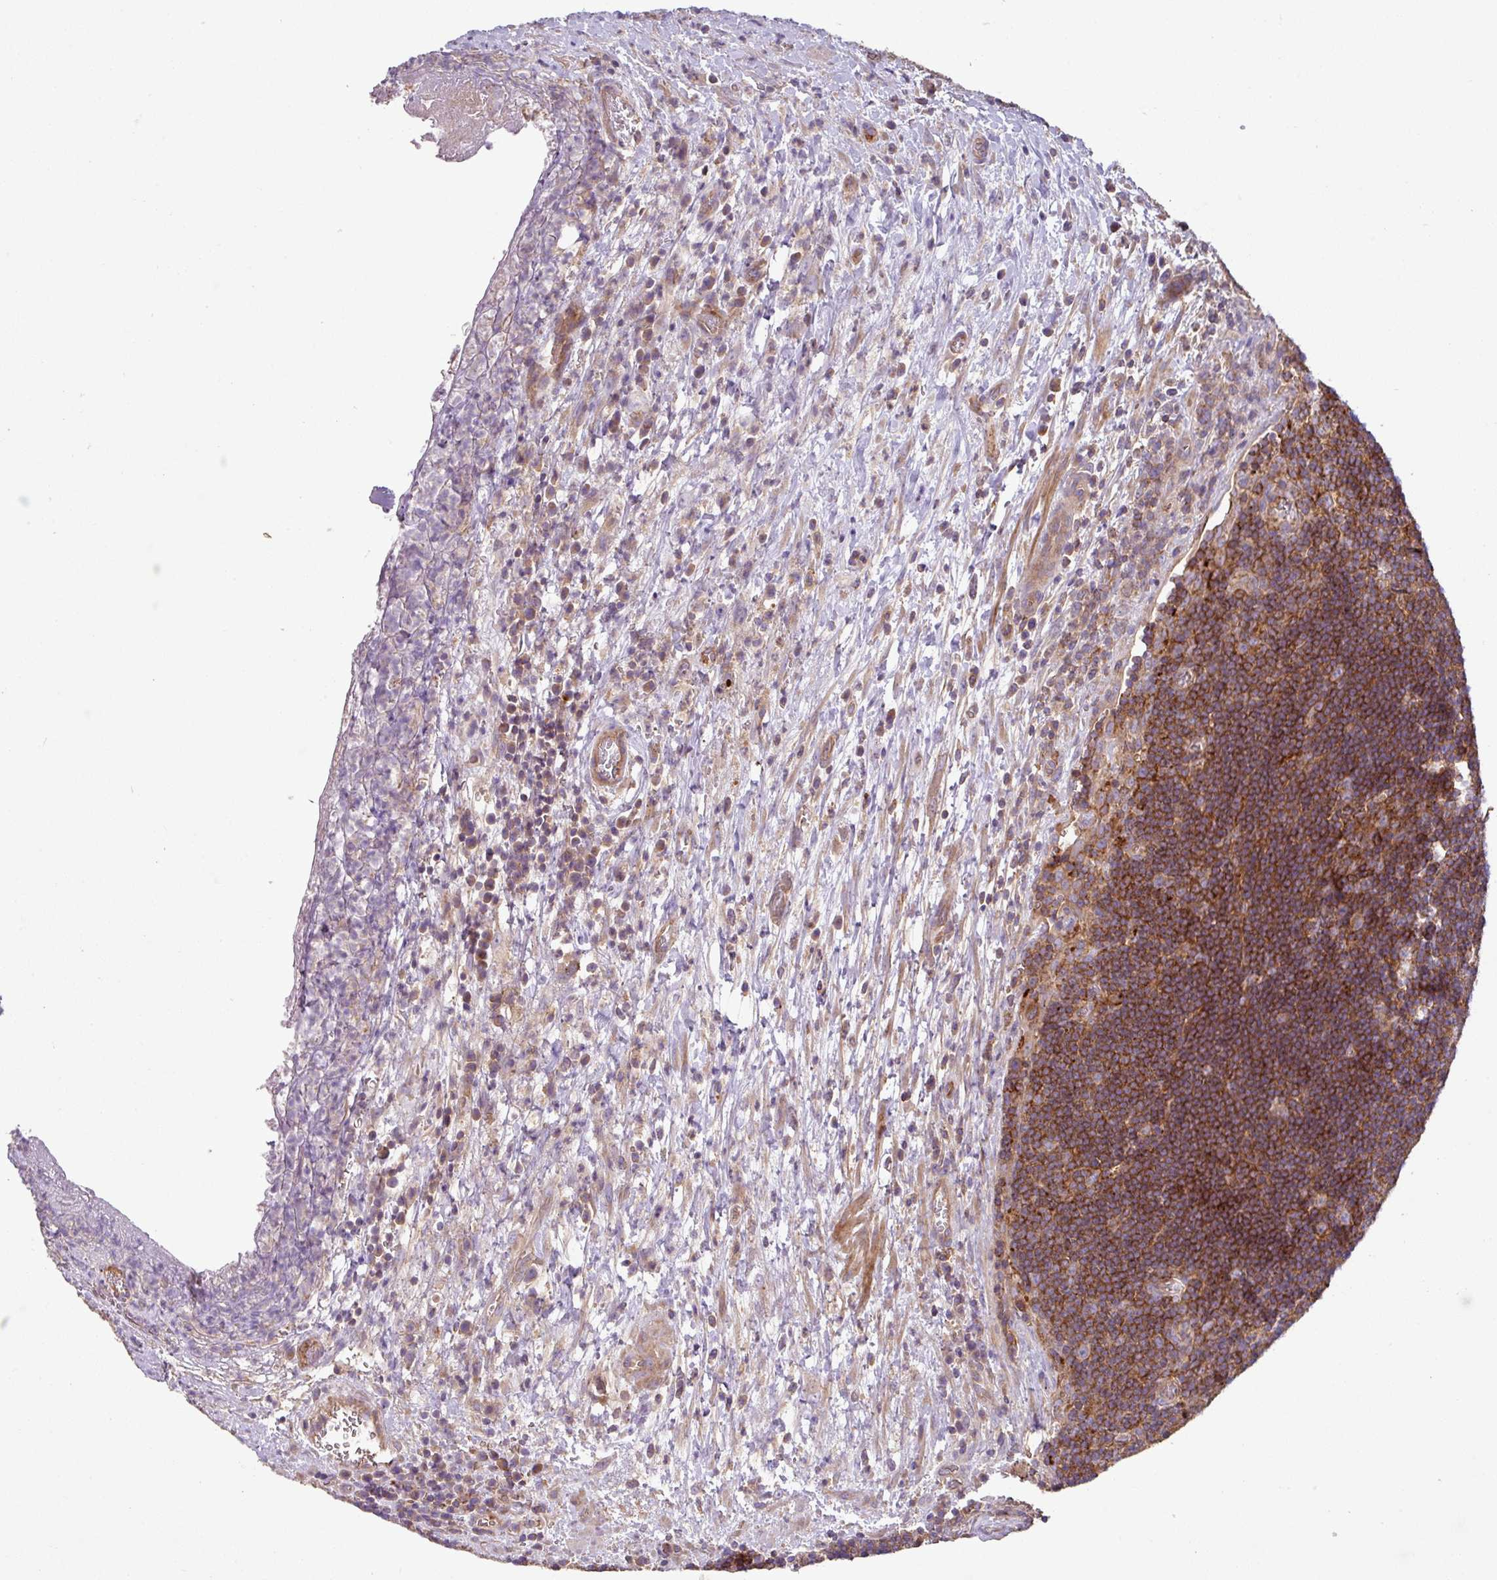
{"staining": {"intensity": "moderate", "quantity": ">75%", "location": "cytoplasmic/membranous"}, "tissue": "lymph node", "cell_type": "Germinal center cells", "image_type": "normal", "snomed": [{"axis": "morphology", "description": "Normal tissue, NOS"}, {"axis": "topography", "description": "Lymph node"}], "caption": "This is an image of immunohistochemistry staining of benign lymph node, which shows moderate positivity in the cytoplasmic/membranous of germinal center cells.", "gene": "RIC1", "patient": {"sex": "male", "age": 50}}